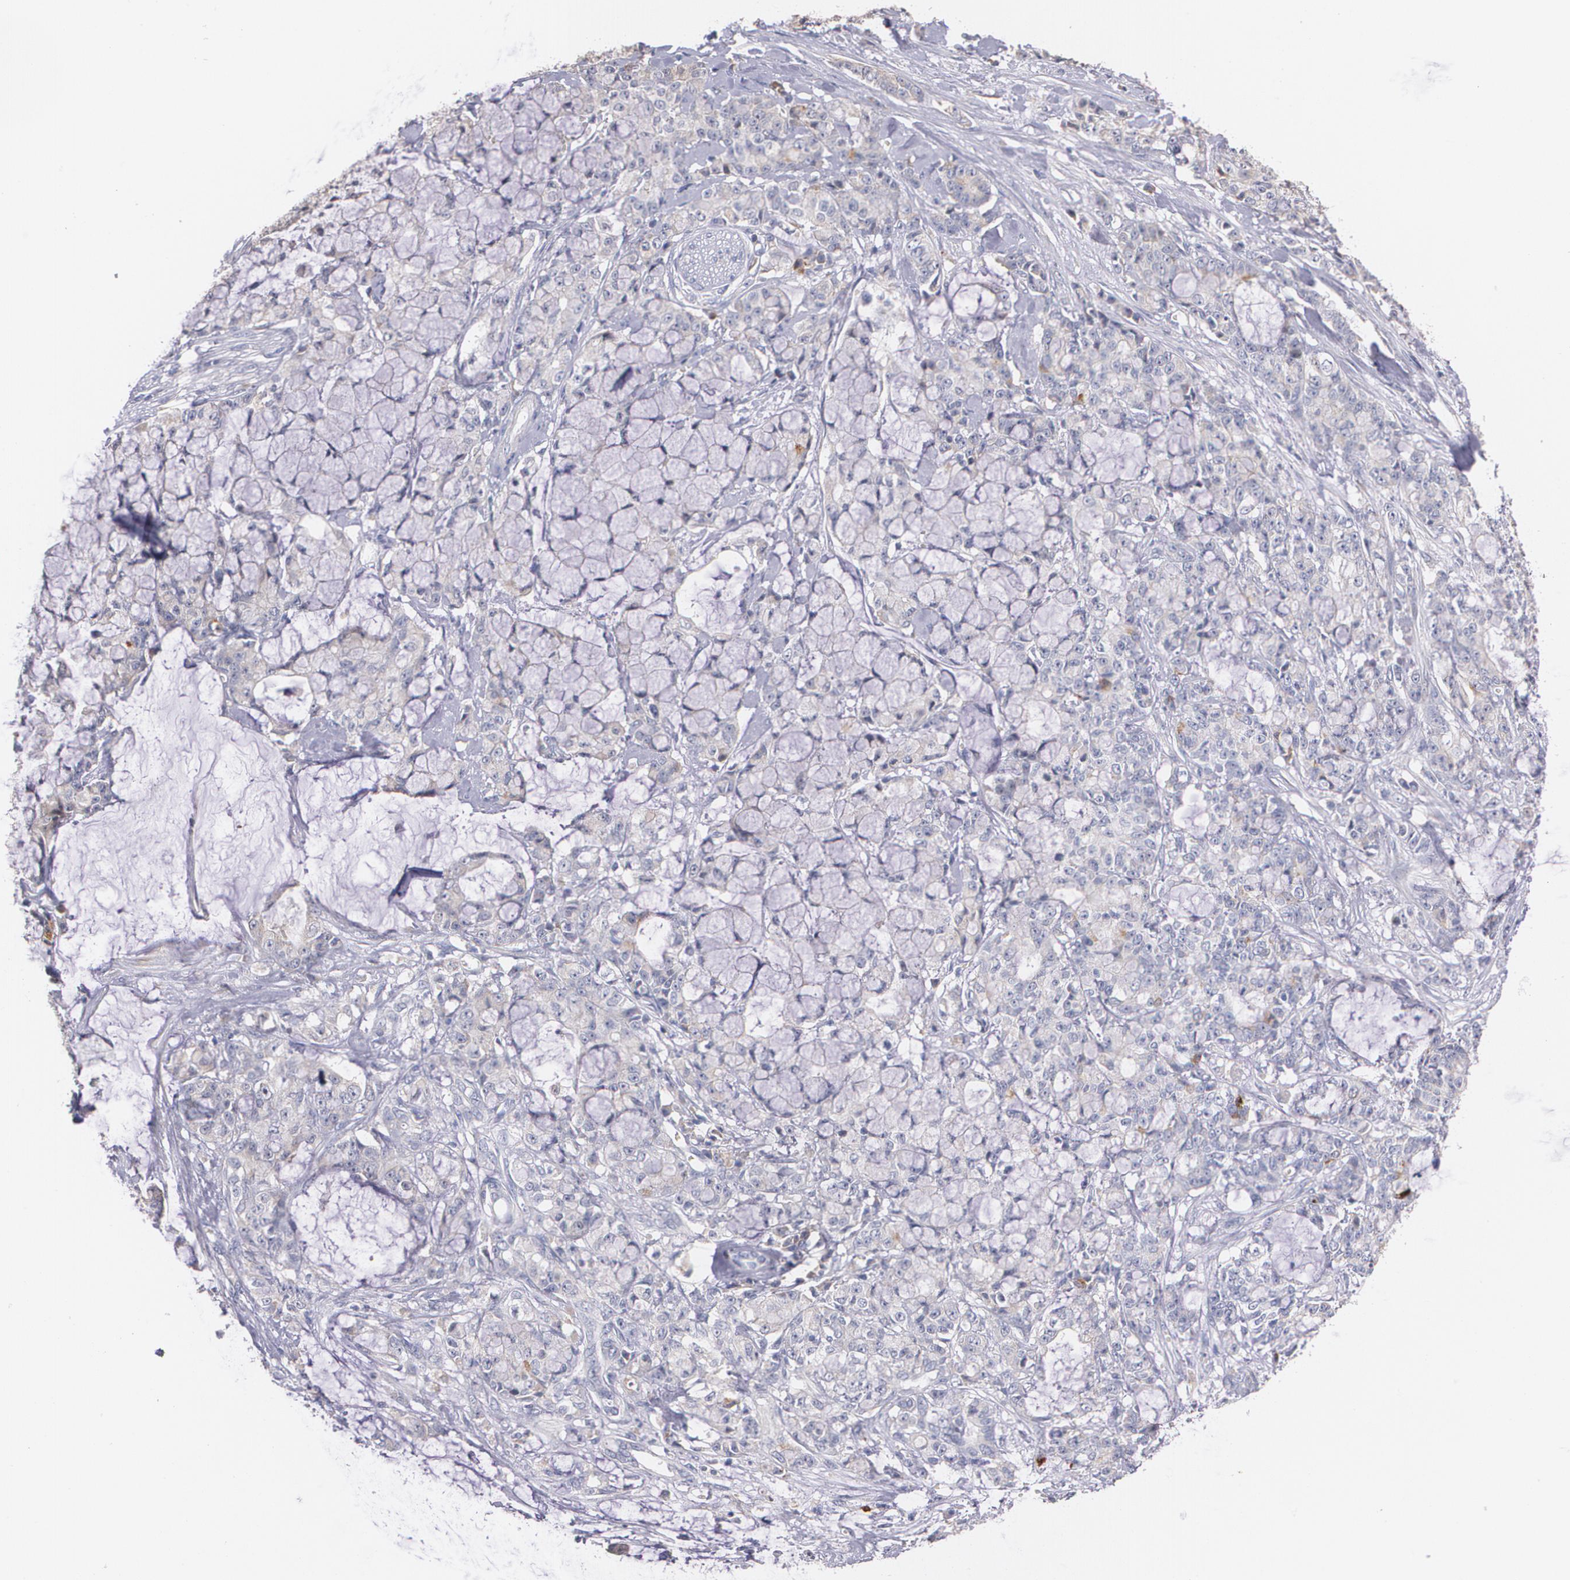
{"staining": {"intensity": "weak", "quantity": "<25%", "location": "cytoplasmic/membranous"}, "tissue": "pancreatic cancer", "cell_type": "Tumor cells", "image_type": "cancer", "snomed": [{"axis": "morphology", "description": "Adenocarcinoma, NOS"}, {"axis": "topography", "description": "Pancreas"}], "caption": "An image of human pancreatic cancer is negative for staining in tumor cells.", "gene": "AMBP", "patient": {"sex": "female", "age": 73}}